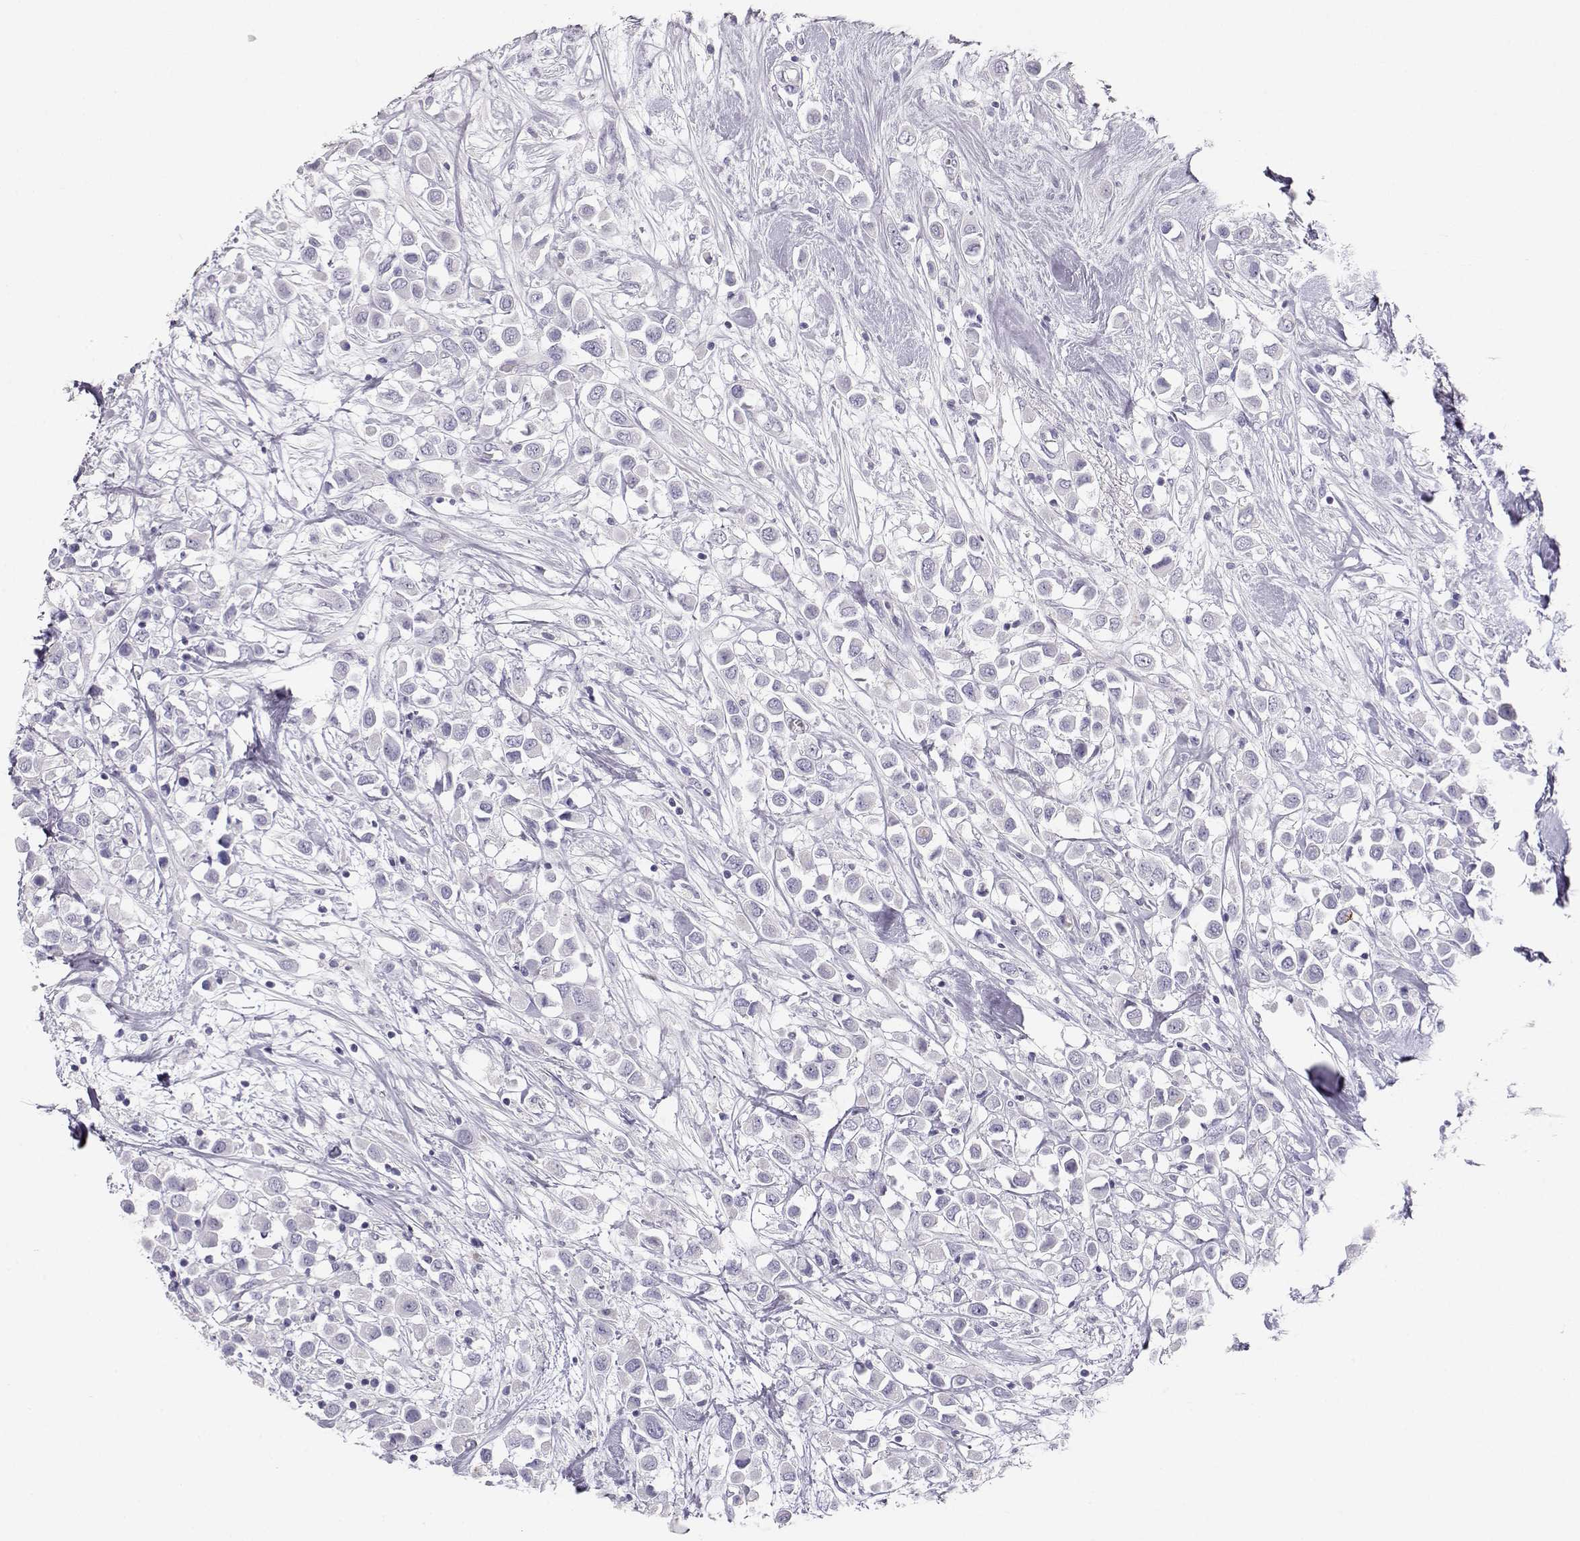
{"staining": {"intensity": "negative", "quantity": "none", "location": "none"}, "tissue": "breast cancer", "cell_type": "Tumor cells", "image_type": "cancer", "snomed": [{"axis": "morphology", "description": "Duct carcinoma"}, {"axis": "topography", "description": "Breast"}], "caption": "Immunohistochemistry photomicrograph of breast invasive ductal carcinoma stained for a protein (brown), which demonstrates no positivity in tumor cells.", "gene": "LEPR", "patient": {"sex": "female", "age": 61}}